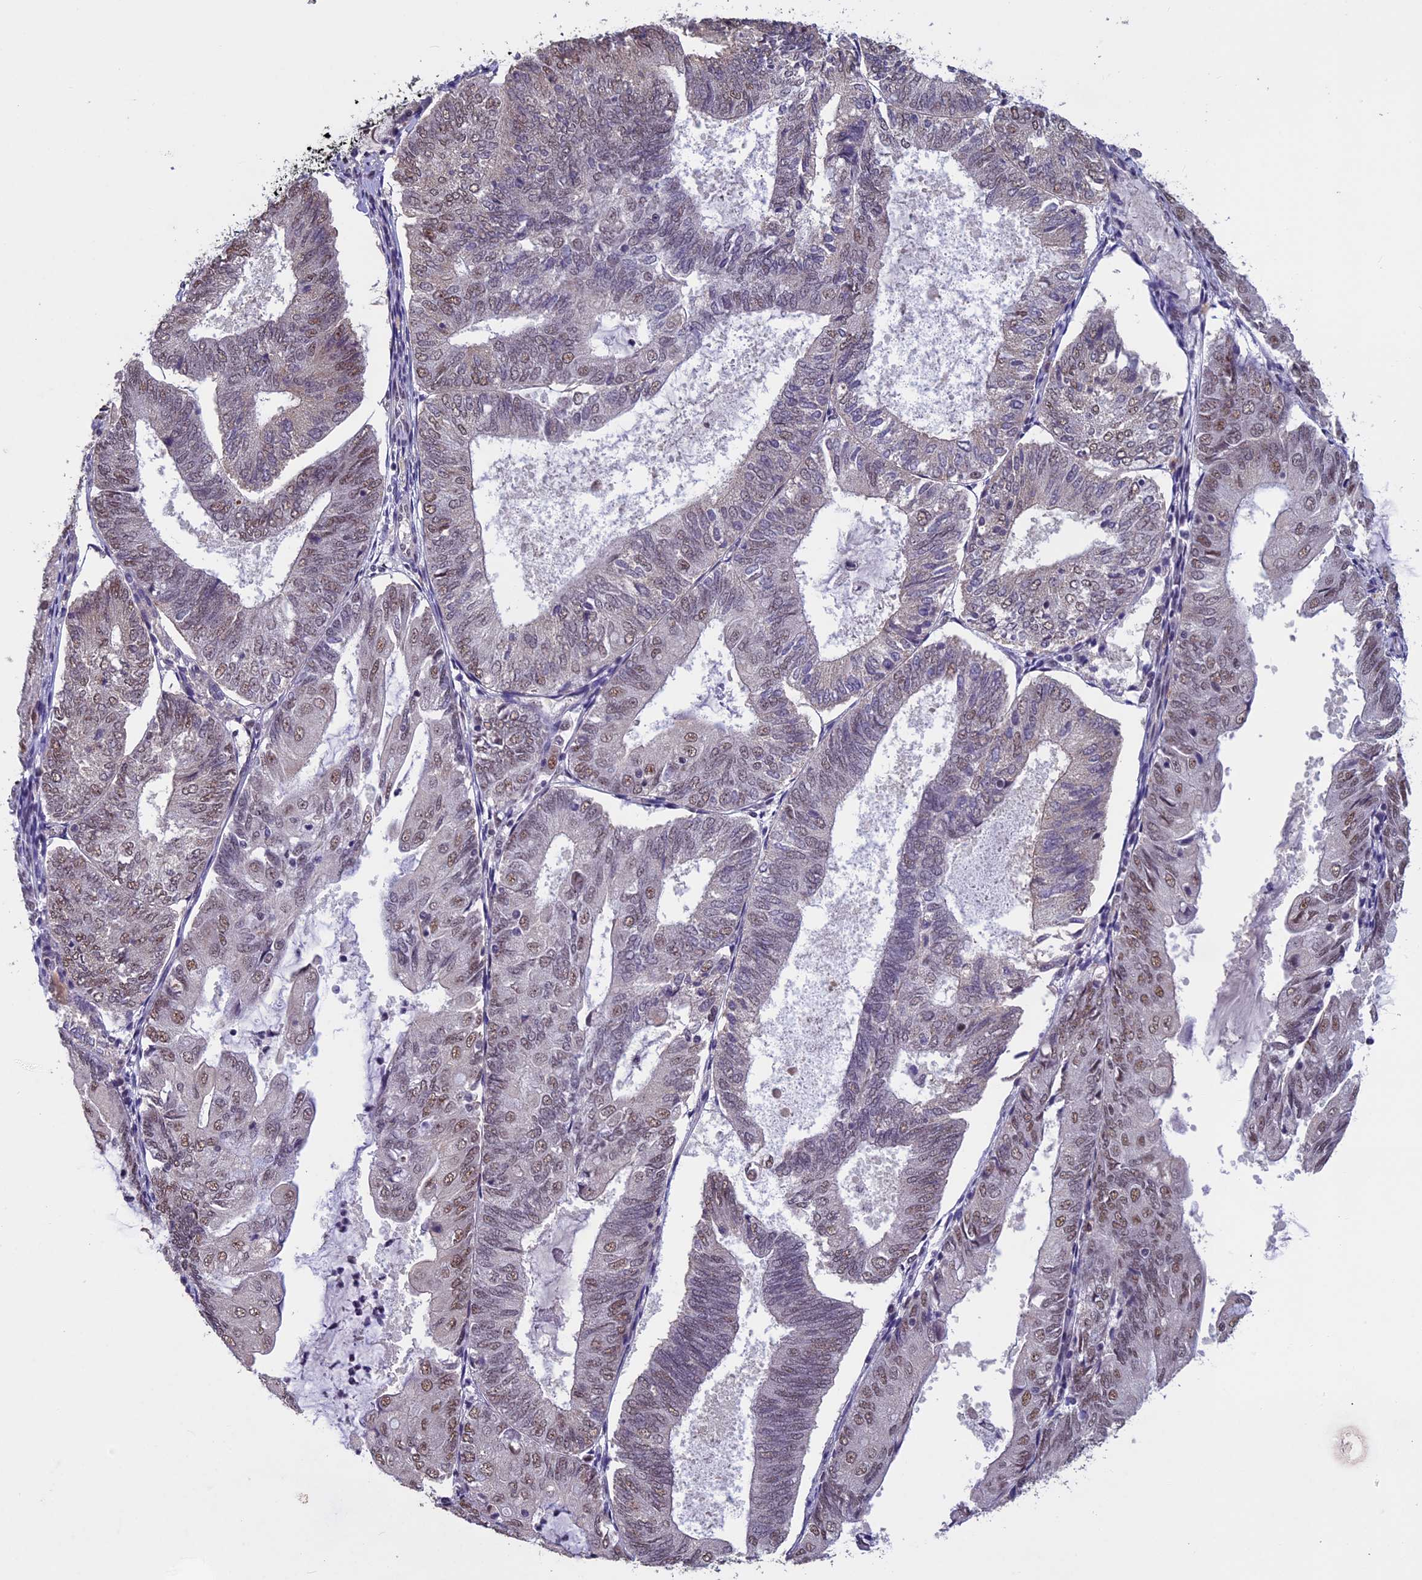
{"staining": {"intensity": "weak", "quantity": "25%-75%", "location": "nuclear"}, "tissue": "endometrial cancer", "cell_type": "Tumor cells", "image_type": "cancer", "snomed": [{"axis": "morphology", "description": "Adenocarcinoma, NOS"}, {"axis": "topography", "description": "Endometrium"}], "caption": "A low amount of weak nuclear positivity is identified in approximately 25%-75% of tumor cells in endometrial cancer (adenocarcinoma) tissue.", "gene": "RNF40", "patient": {"sex": "female", "age": 81}}